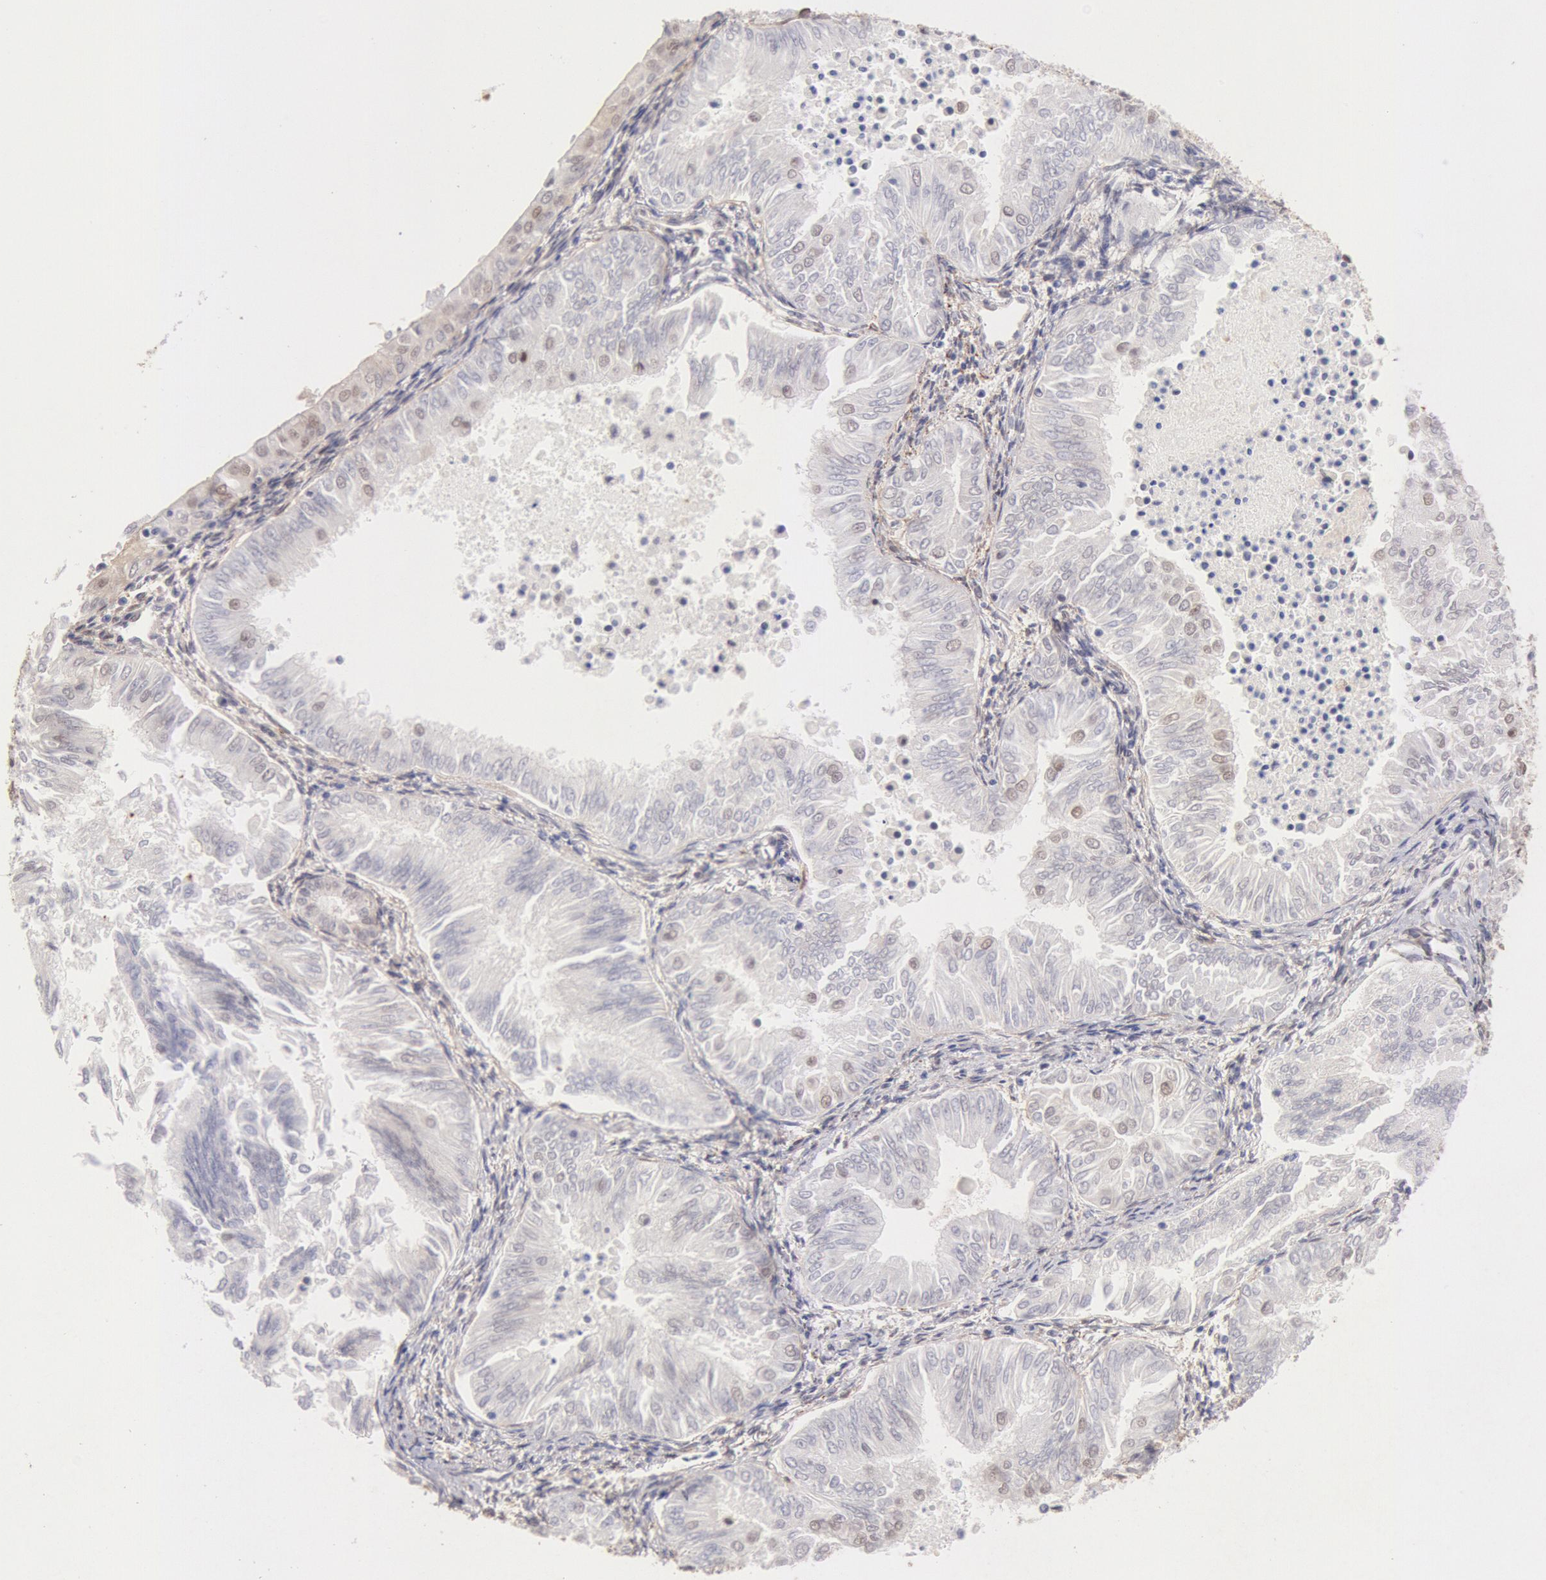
{"staining": {"intensity": "negative", "quantity": "none", "location": "none"}, "tissue": "endometrial cancer", "cell_type": "Tumor cells", "image_type": "cancer", "snomed": [{"axis": "morphology", "description": "Adenocarcinoma, NOS"}, {"axis": "topography", "description": "Endometrium"}], "caption": "Tumor cells show no significant protein staining in endometrial cancer.", "gene": "CDKN2B", "patient": {"sex": "female", "age": 53}}